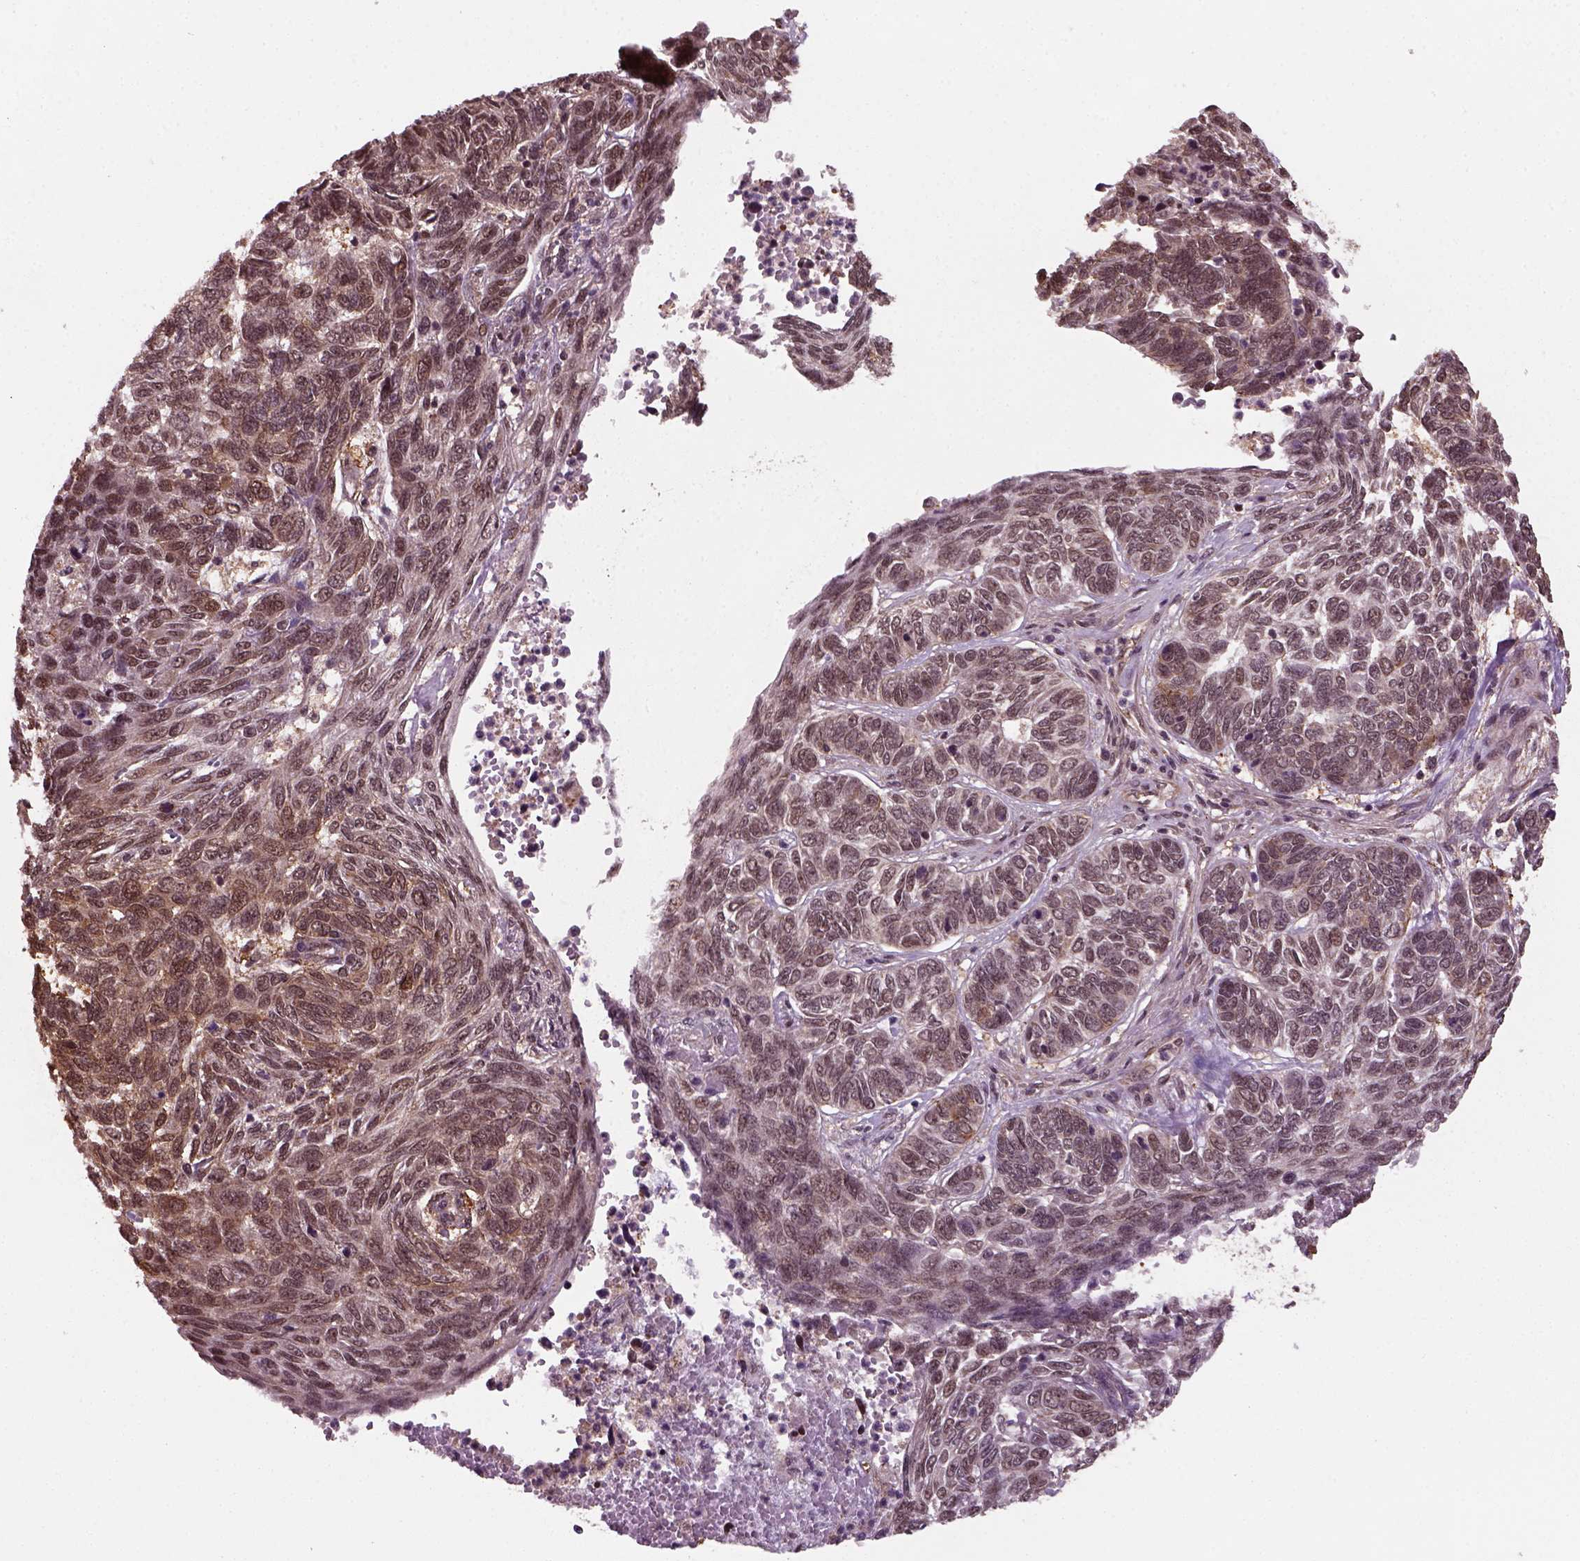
{"staining": {"intensity": "moderate", "quantity": ">75%", "location": "cytoplasmic/membranous"}, "tissue": "skin cancer", "cell_type": "Tumor cells", "image_type": "cancer", "snomed": [{"axis": "morphology", "description": "Basal cell carcinoma"}, {"axis": "topography", "description": "Skin"}], "caption": "Approximately >75% of tumor cells in human skin cancer (basal cell carcinoma) display moderate cytoplasmic/membranous protein staining as visualized by brown immunohistochemical staining.", "gene": "NUDT9", "patient": {"sex": "female", "age": 65}}